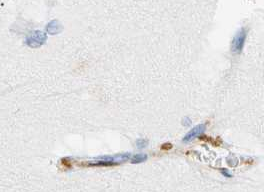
{"staining": {"intensity": "negative", "quantity": "none", "location": "none"}, "tissue": "hippocampus", "cell_type": "Glial cells", "image_type": "normal", "snomed": [{"axis": "morphology", "description": "Normal tissue, NOS"}, {"axis": "topography", "description": "Hippocampus"}], "caption": "Protein analysis of unremarkable hippocampus displays no significant staining in glial cells.", "gene": "CFH", "patient": {"sex": "female", "age": 19}}